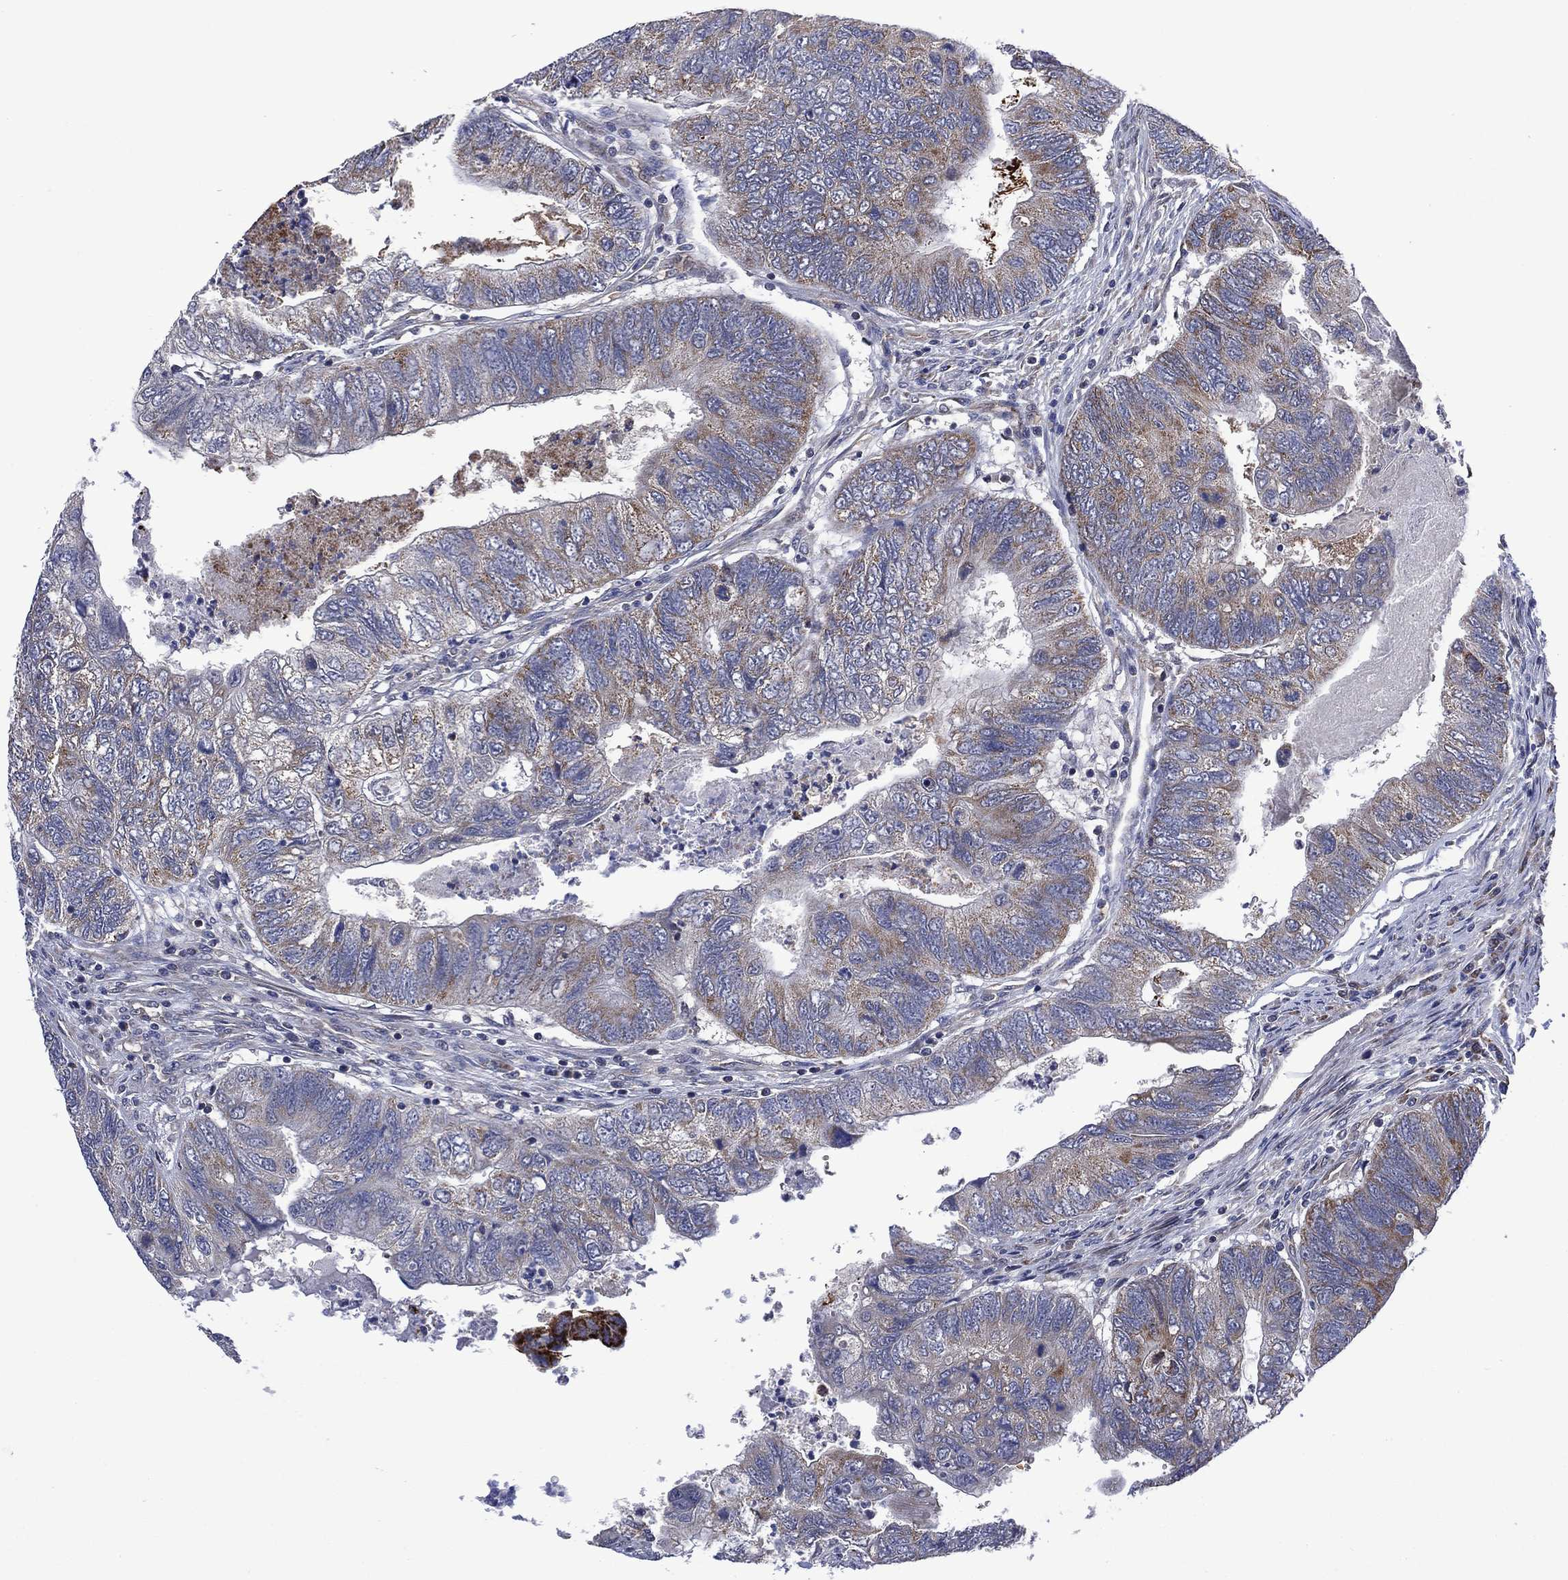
{"staining": {"intensity": "weak", "quantity": "25%-75%", "location": "cytoplasmic/membranous"}, "tissue": "colorectal cancer", "cell_type": "Tumor cells", "image_type": "cancer", "snomed": [{"axis": "morphology", "description": "Adenocarcinoma, NOS"}, {"axis": "topography", "description": "Colon"}], "caption": "A photomicrograph of human colorectal adenocarcinoma stained for a protein reveals weak cytoplasmic/membranous brown staining in tumor cells.", "gene": "HTD2", "patient": {"sex": "female", "age": 67}}